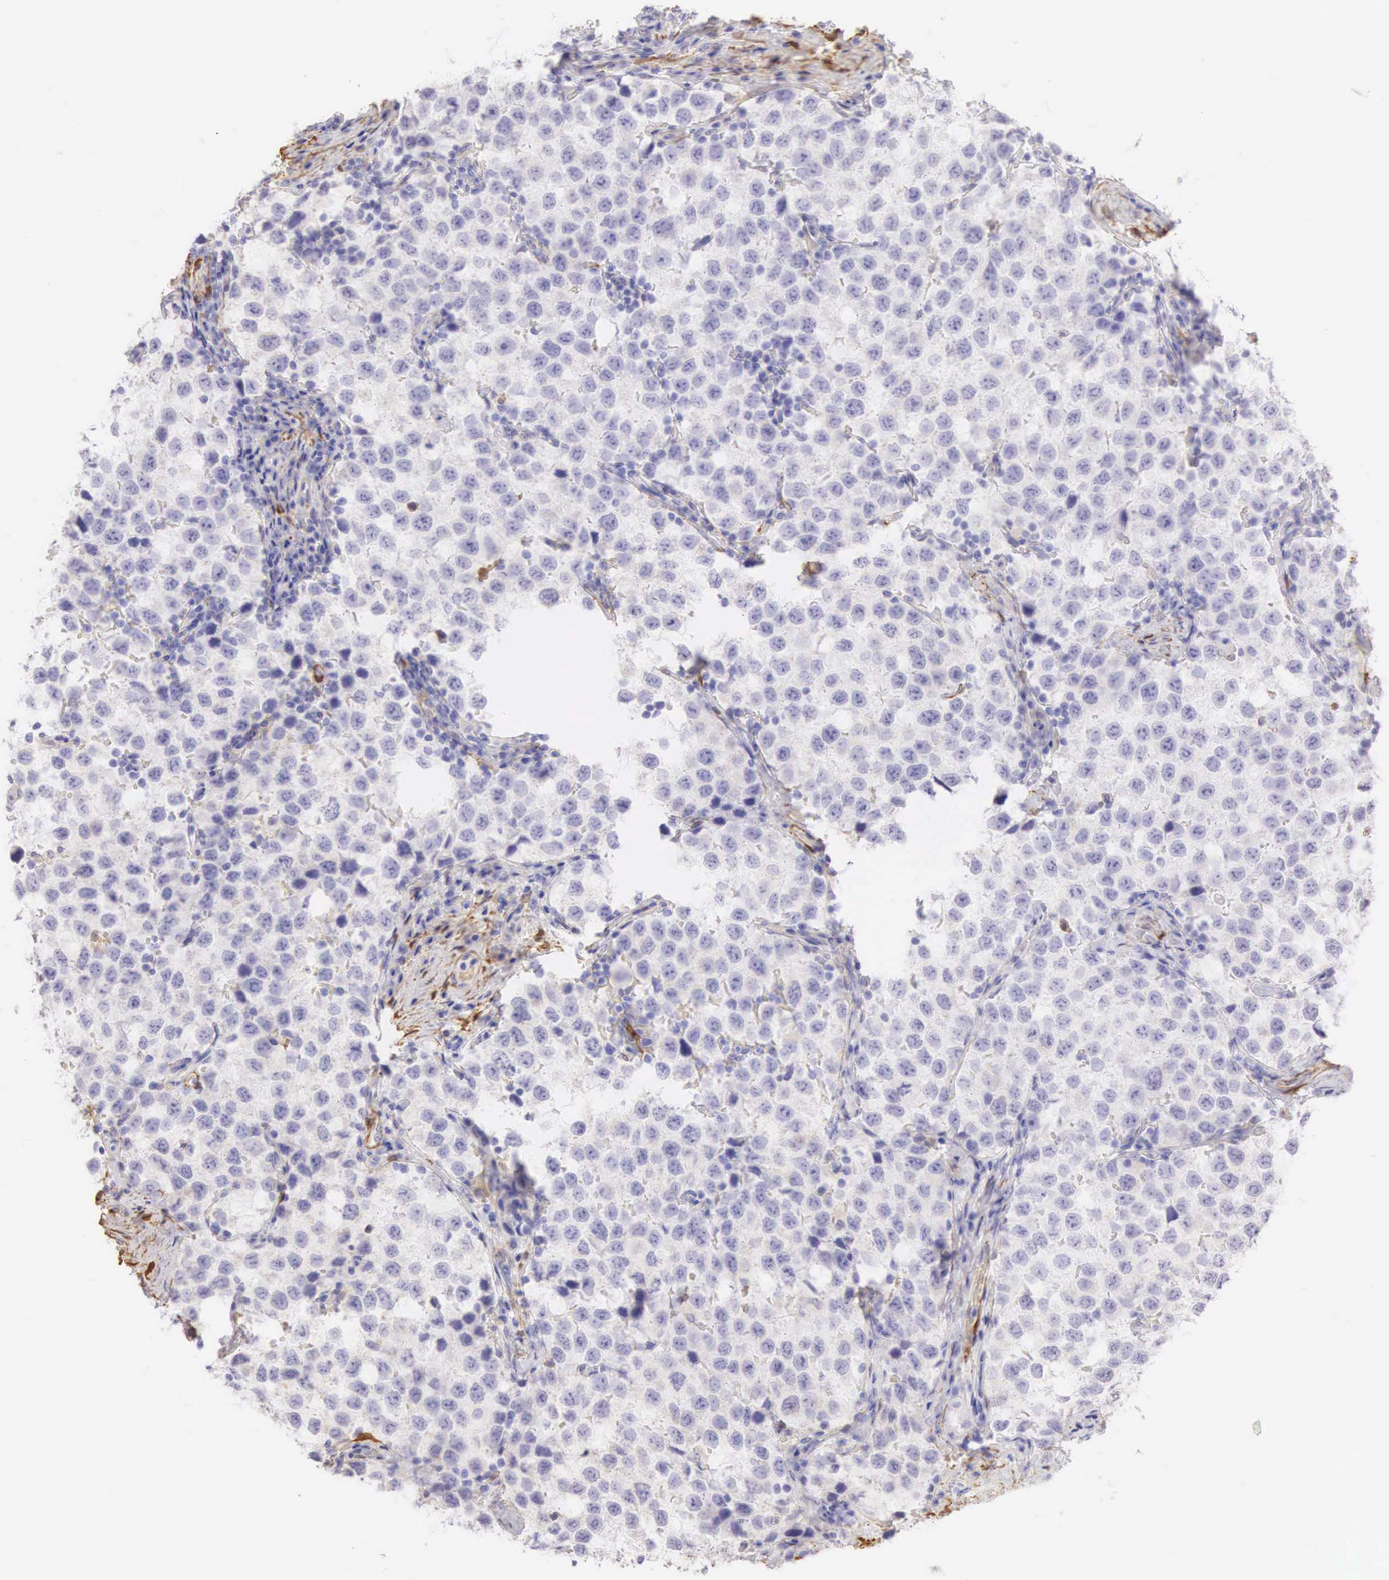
{"staining": {"intensity": "negative", "quantity": "none", "location": "none"}, "tissue": "testis cancer", "cell_type": "Tumor cells", "image_type": "cancer", "snomed": [{"axis": "morphology", "description": "Seminoma, NOS"}, {"axis": "topography", "description": "Testis"}], "caption": "Tumor cells show no significant positivity in testis cancer.", "gene": "CNN1", "patient": {"sex": "male", "age": 39}}